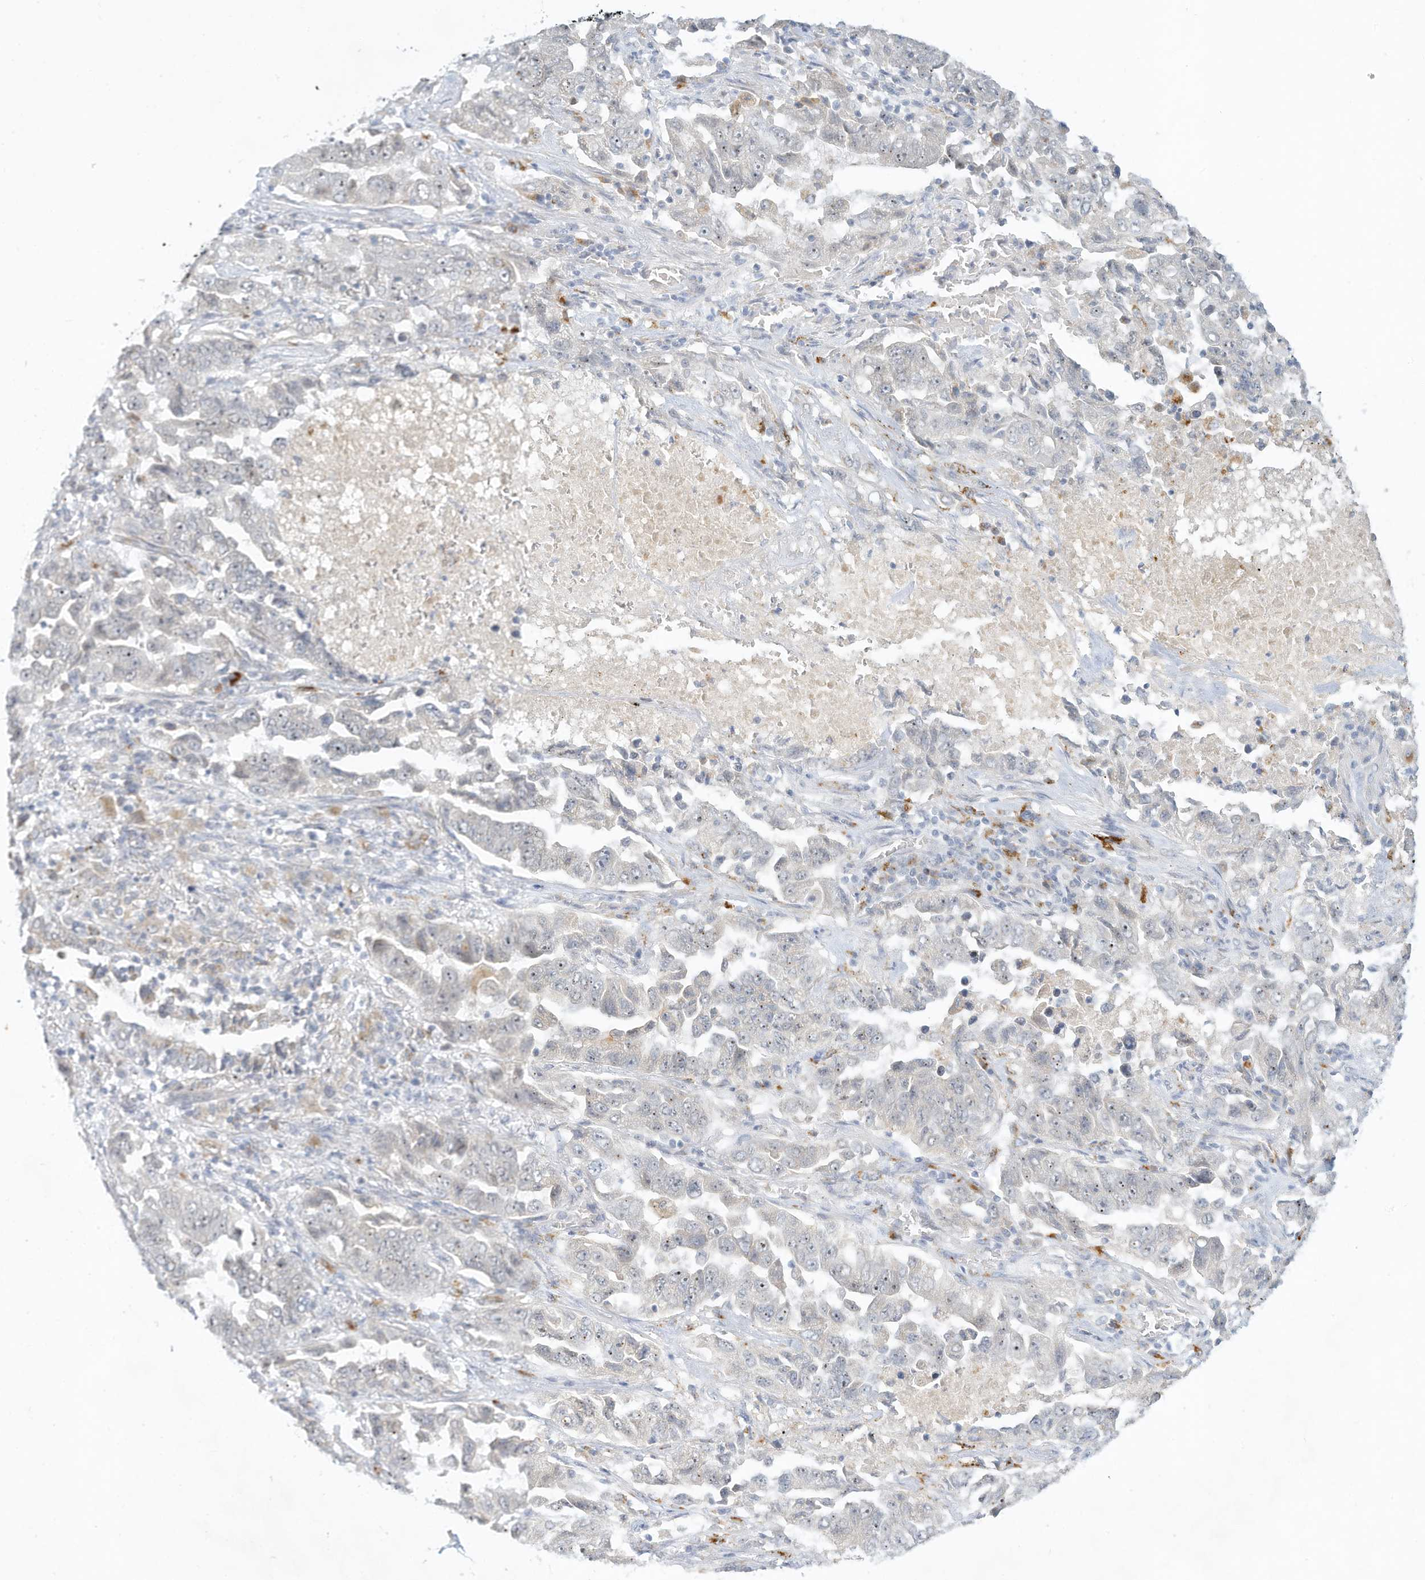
{"staining": {"intensity": "negative", "quantity": "none", "location": "none"}, "tissue": "lung cancer", "cell_type": "Tumor cells", "image_type": "cancer", "snomed": [{"axis": "morphology", "description": "Adenocarcinoma, NOS"}, {"axis": "topography", "description": "Lung"}], "caption": "IHC photomicrograph of neoplastic tissue: human lung adenocarcinoma stained with DAB (3,3'-diaminobenzidine) reveals no significant protein positivity in tumor cells.", "gene": "PAK6", "patient": {"sex": "female", "age": 51}}